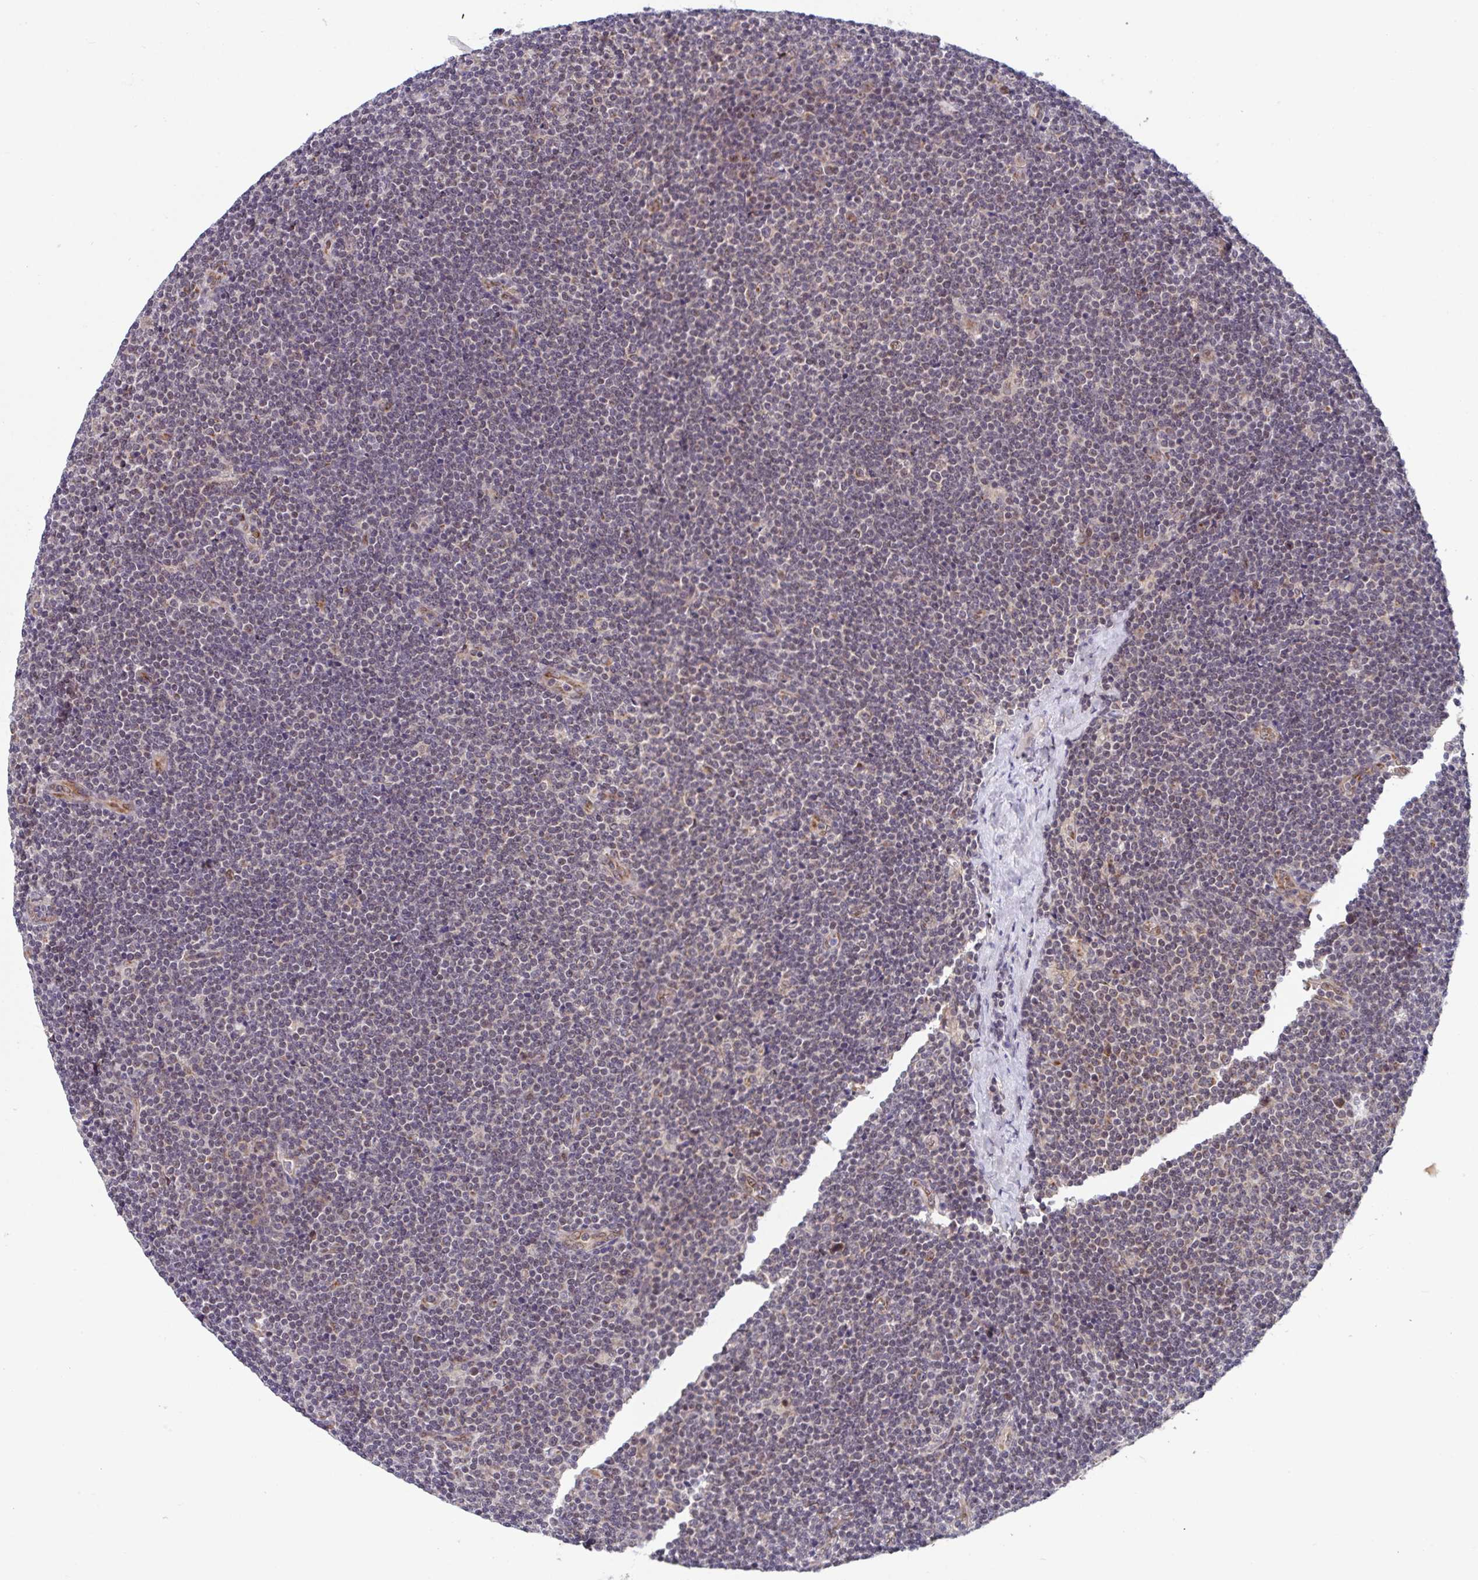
{"staining": {"intensity": "weak", "quantity": "<25%", "location": "cytoplasmic/membranous"}, "tissue": "lymphoma", "cell_type": "Tumor cells", "image_type": "cancer", "snomed": [{"axis": "morphology", "description": "Malignant lymphoma, non-Hodgkin's type, Low grade"}, {"axis": "topography", "description": "Lymph node"}], "caption": "Malignant lymphoma, non-Hodgkin's type (low-grade) was stained to show a protein in brown. There is no significant expression in tumor cells. (Immunohistochemistry (ihc), brightfield microscopy, high magnification).", "gene": "ATP5MJ", "patient": {"sex": "male", "age": 48}}